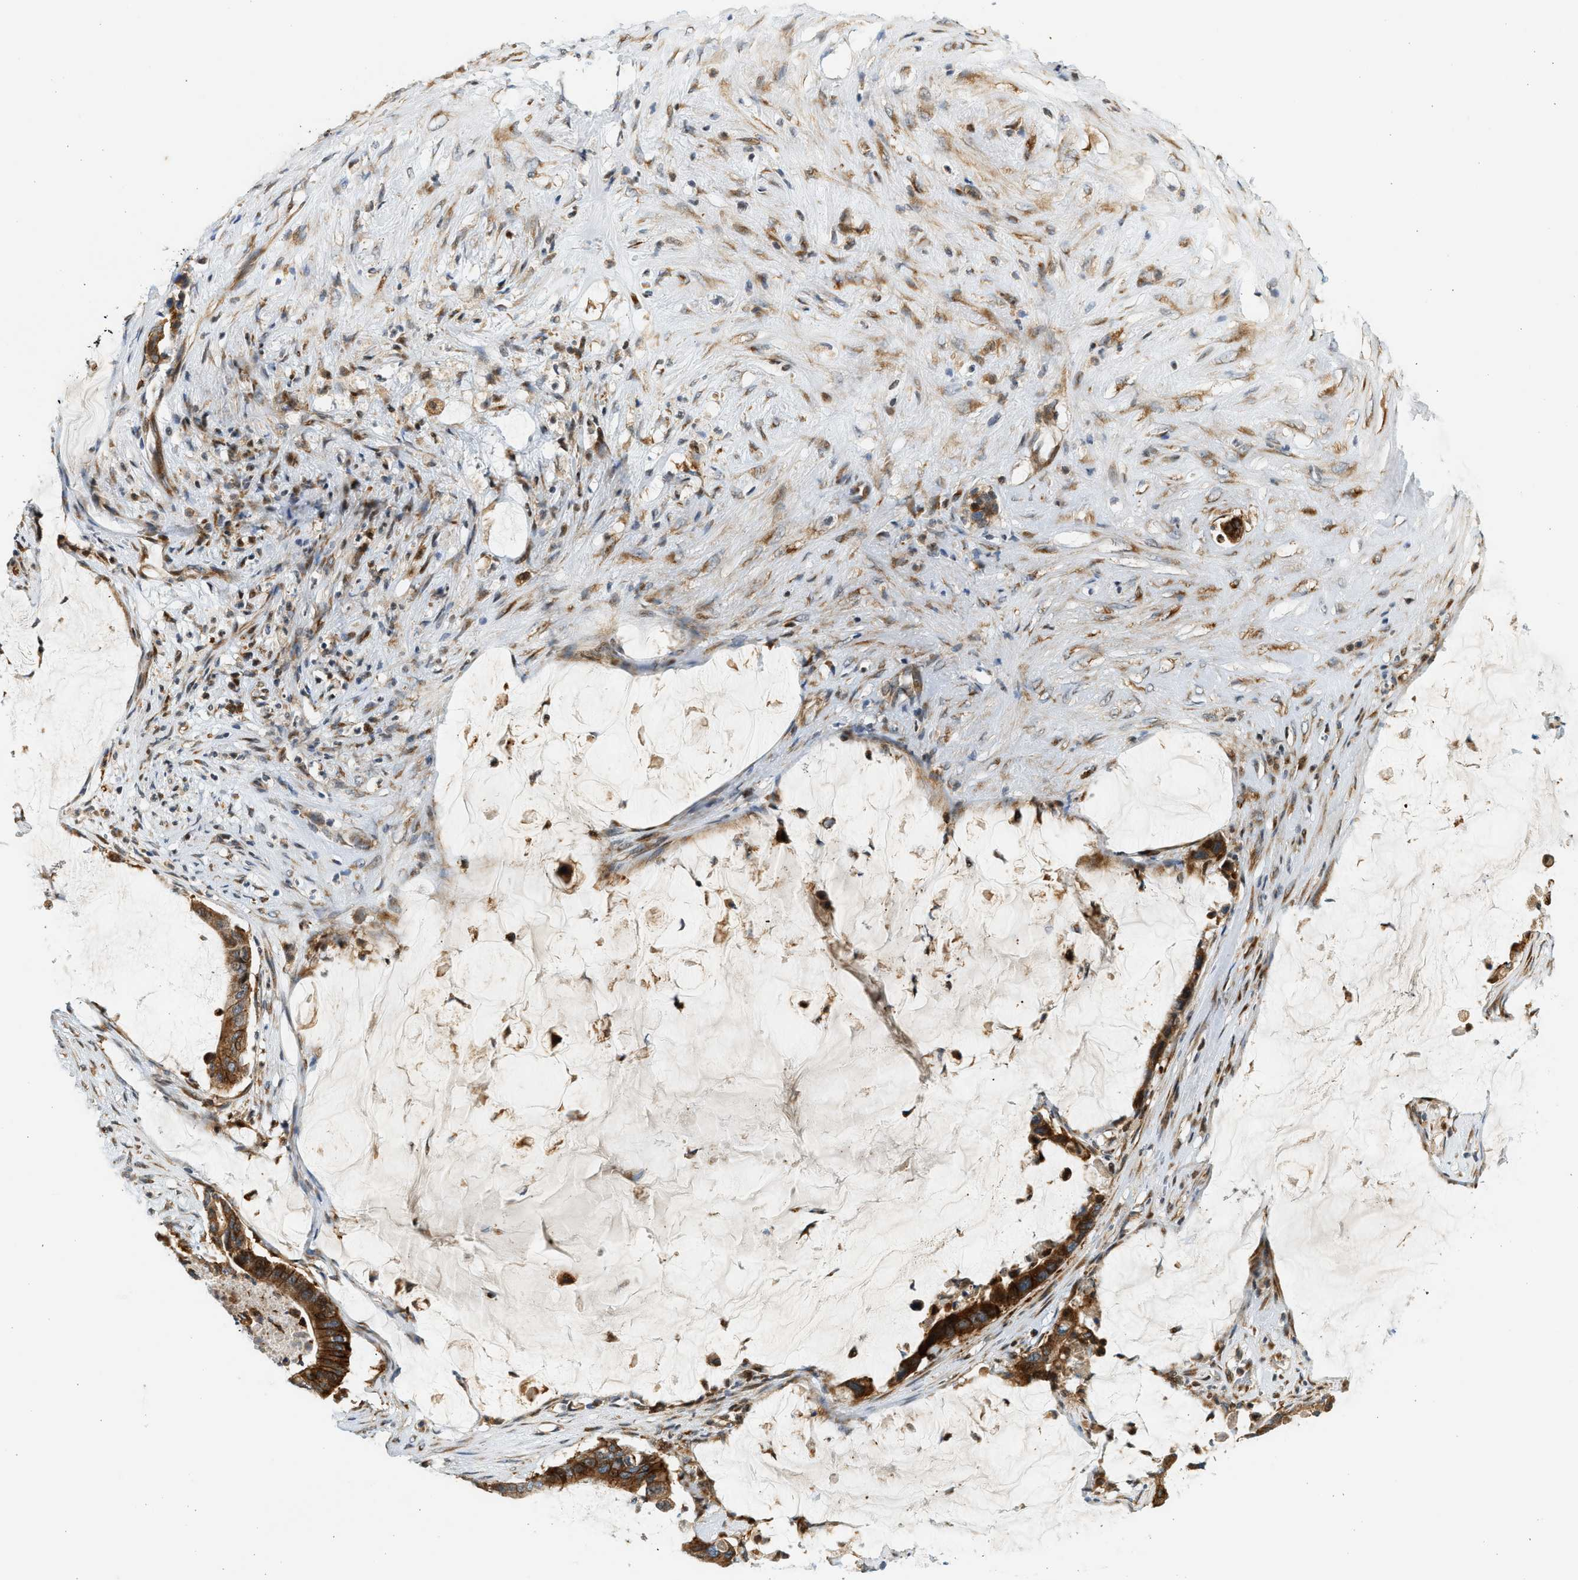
{"staining": {"intensity": "strong", "quantity": ">75%", "location": "cytoplasmic/membranous"}, "tissue": "pancreatic cancer", "cell_type": "Tumor cells", "image_type": "cancer", "snomed": [{"axis": "morphology", "description": "Adenocarcinoma, NOS"}, {"axis": "topography", "description": "Pancreas"}], "caption": "Tumor cells exhibit high levels of strong cytoplasmic/membranous positivity in approximately >75% of cells in human pancreatic cancer.", "gene": "NRSN2", "patient": {"sex": "male", "age": 41}}